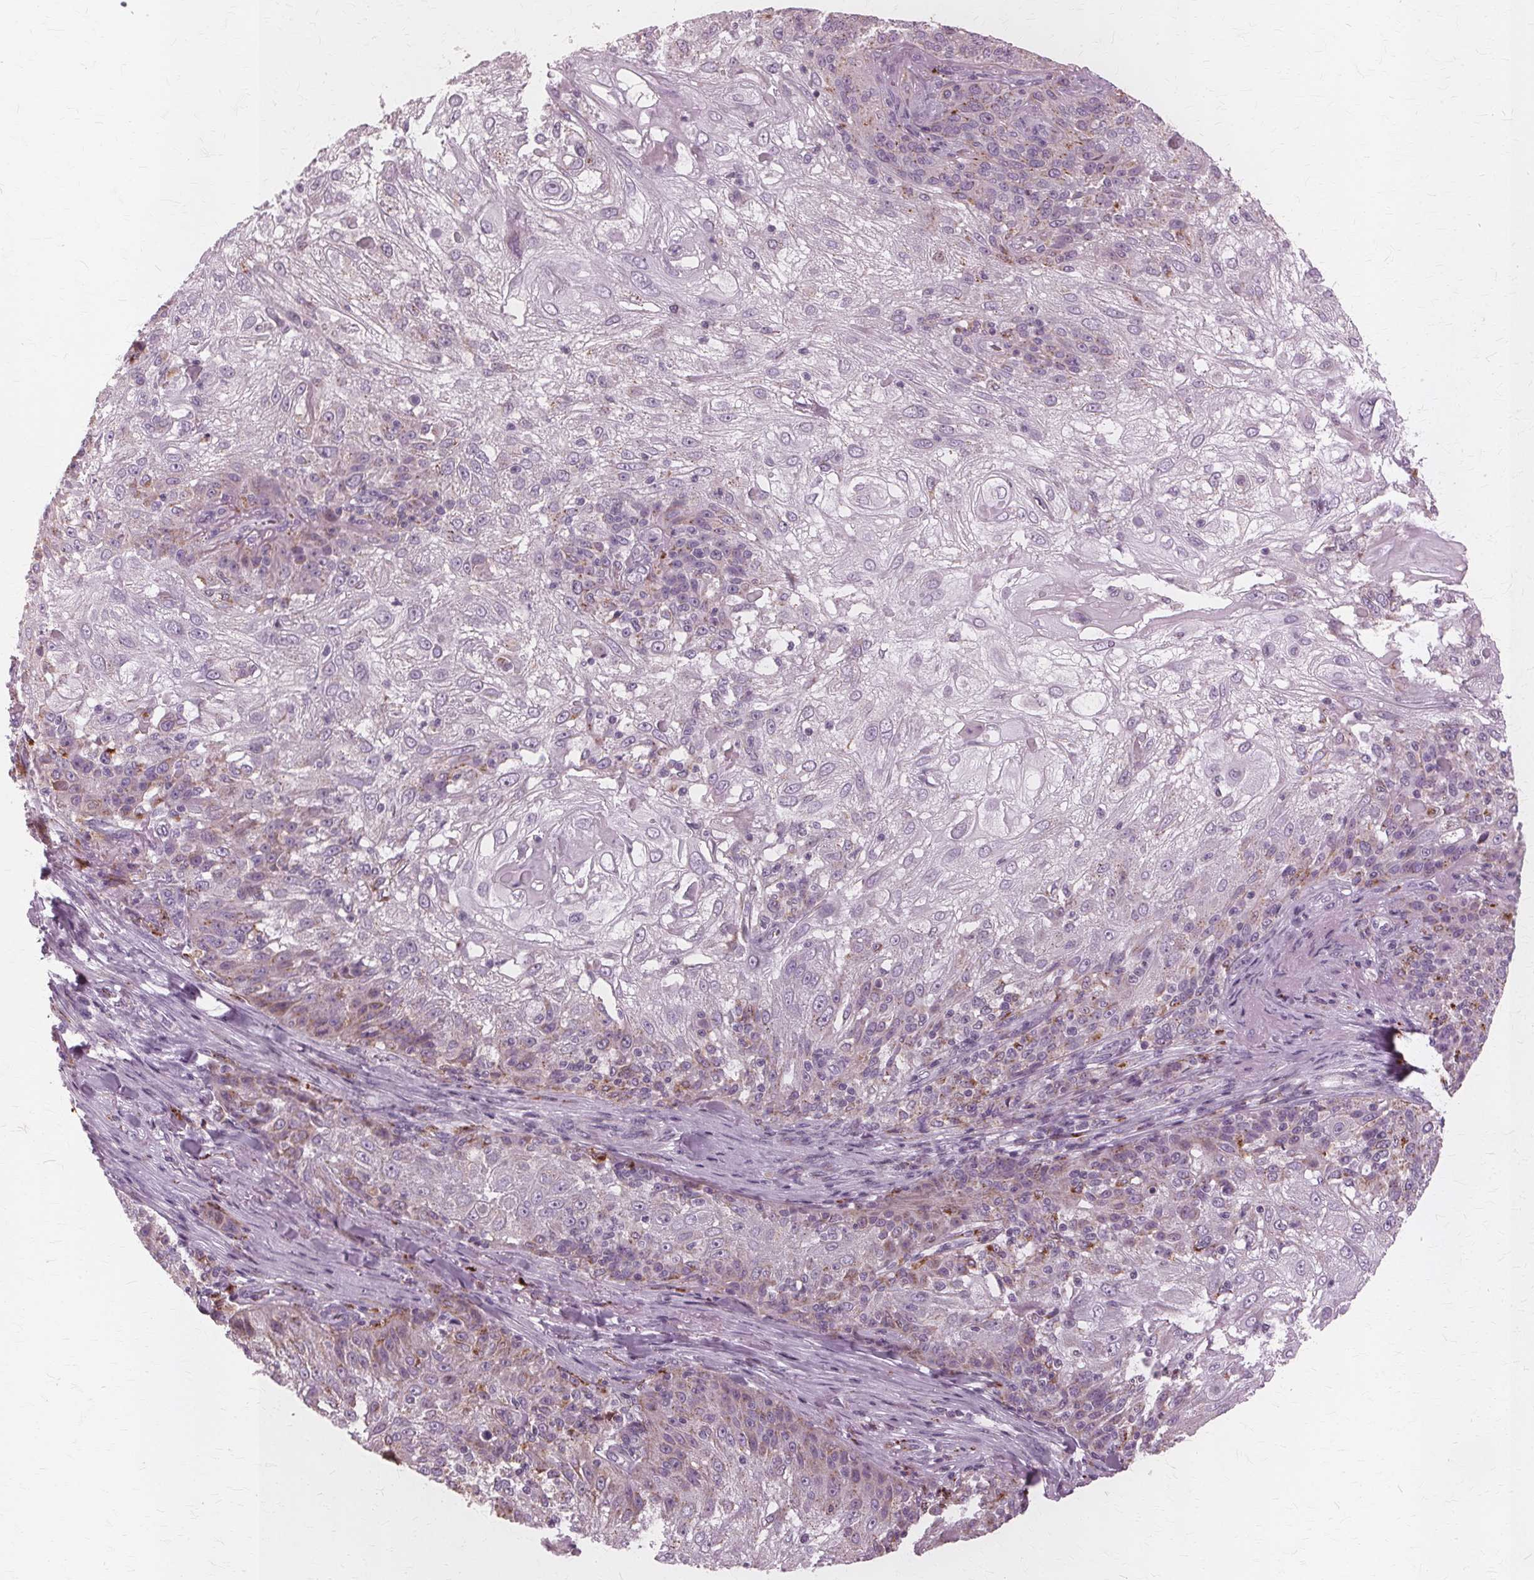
{"staining": {"intensity": "negative", "quantity": "none", "location": "none"}, "tissue": "skin cancer", "cell_type": "Tumor cells", "image_type": "cancer", "snomed": [{"axis": "morphology", "description": "Normal tissue, NOS"}, {"axis": "morphology", "description": "Squamous cell carcinoma, NOS"}, {"axis": "topography", "description": "Skin"}], "caption": "High power microscopy photomicrograph of an immunohistochemistry (IHC) photomicrograph of skin cancer, revealing no significant staining in tumor cells. Nuclei are stained in blue.", "gene": "DNASE2", "patient": {"sex": "female", "age": 83}}